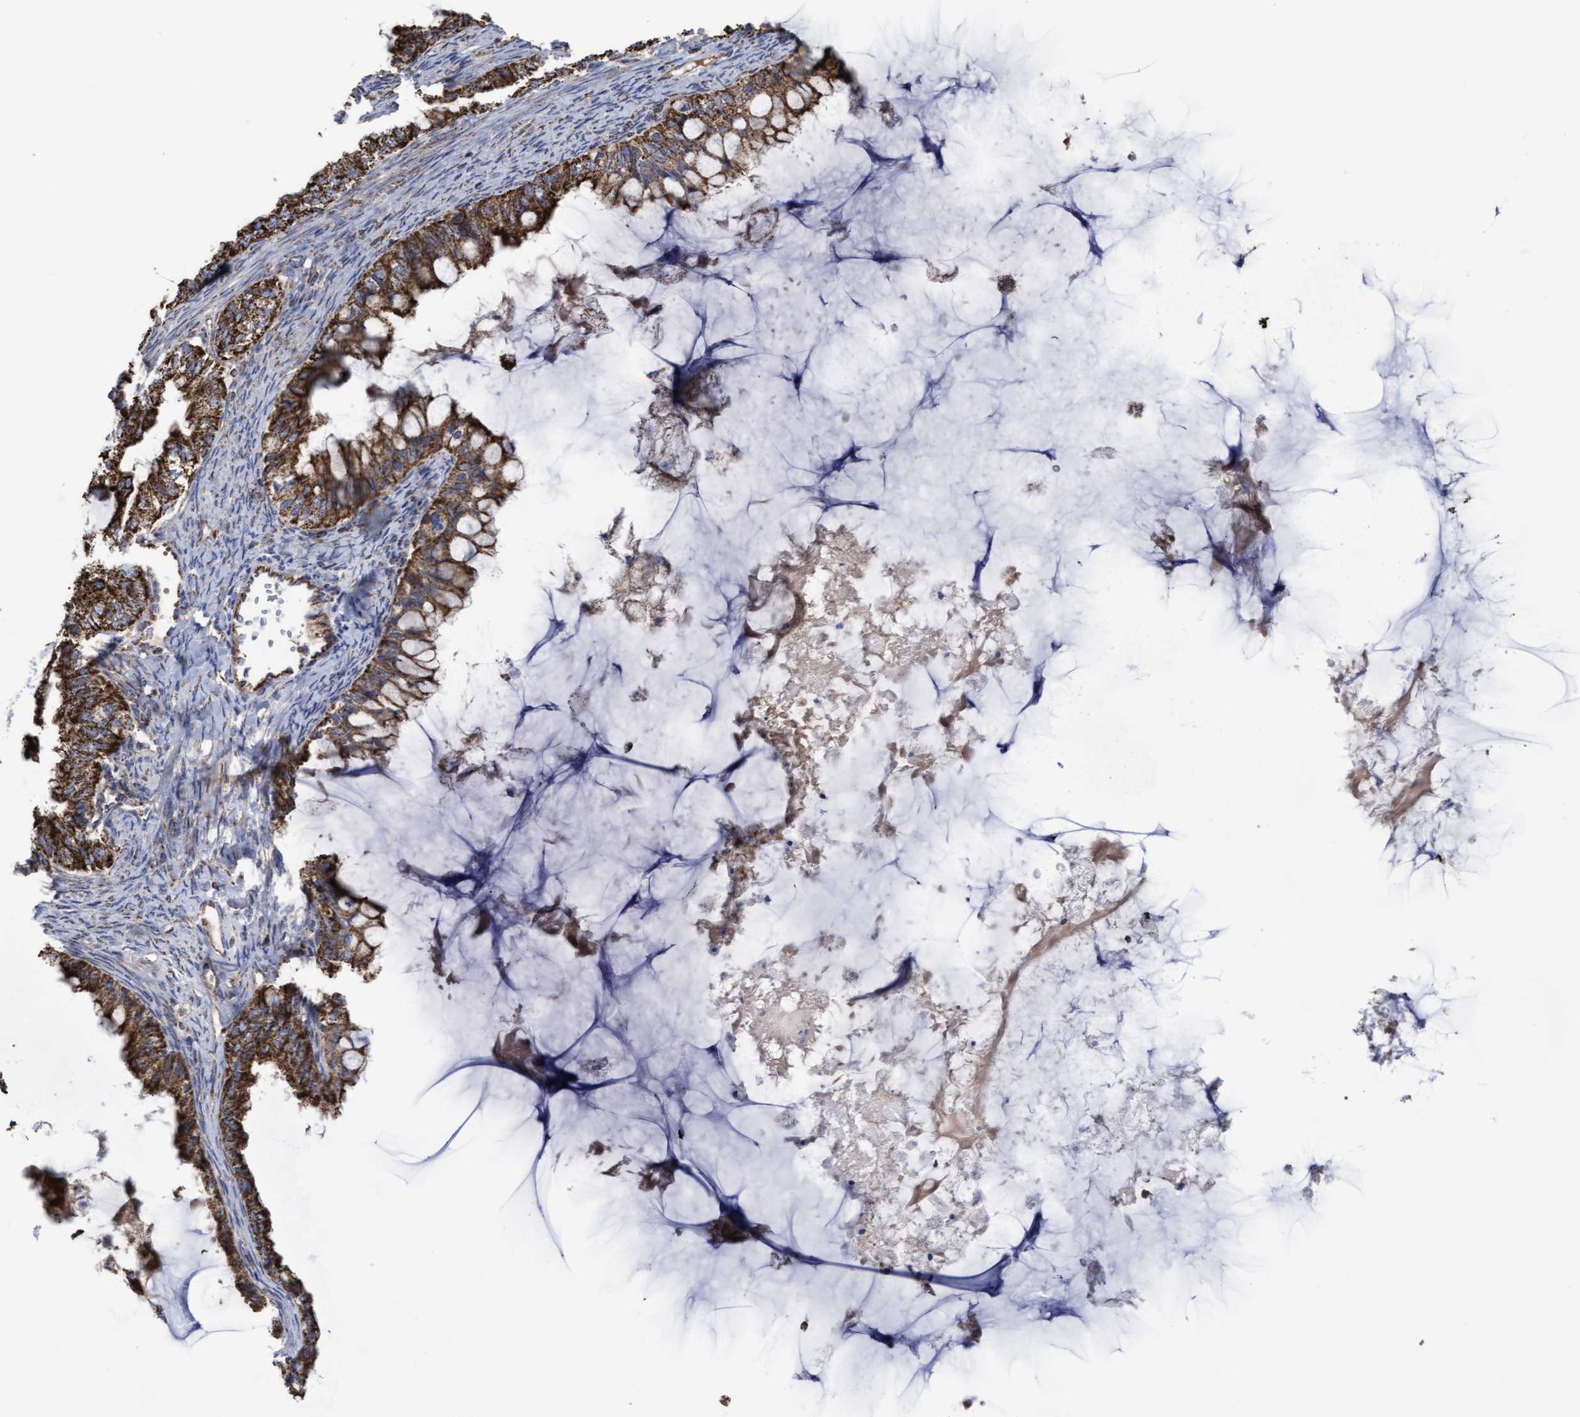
{"staining": {"intensity": "strong", "quantity": ">75%", "location": "cytoplasmic/membranous"}, "tissue": "ovarian cancer", "cell_type": "Tumor cells", "image_type": "cancer", "snomed": [{"axis": "morphology", "description": "Cystadenocarcinoma, mucinous, NOS"}, {"axis": "topography", "description": "Ovary"}], "caption": "Immunohistochemical staining of ovarian cancer displays strong cytoplasmic/membranous protein expression in about >75% of tumor cells. Immunohistochemistry (ihc) stains the protein of interest in brown and the nuclei are stained blue.", "gene": "COBL", "patient": {"sex": "female", "age": 80}}